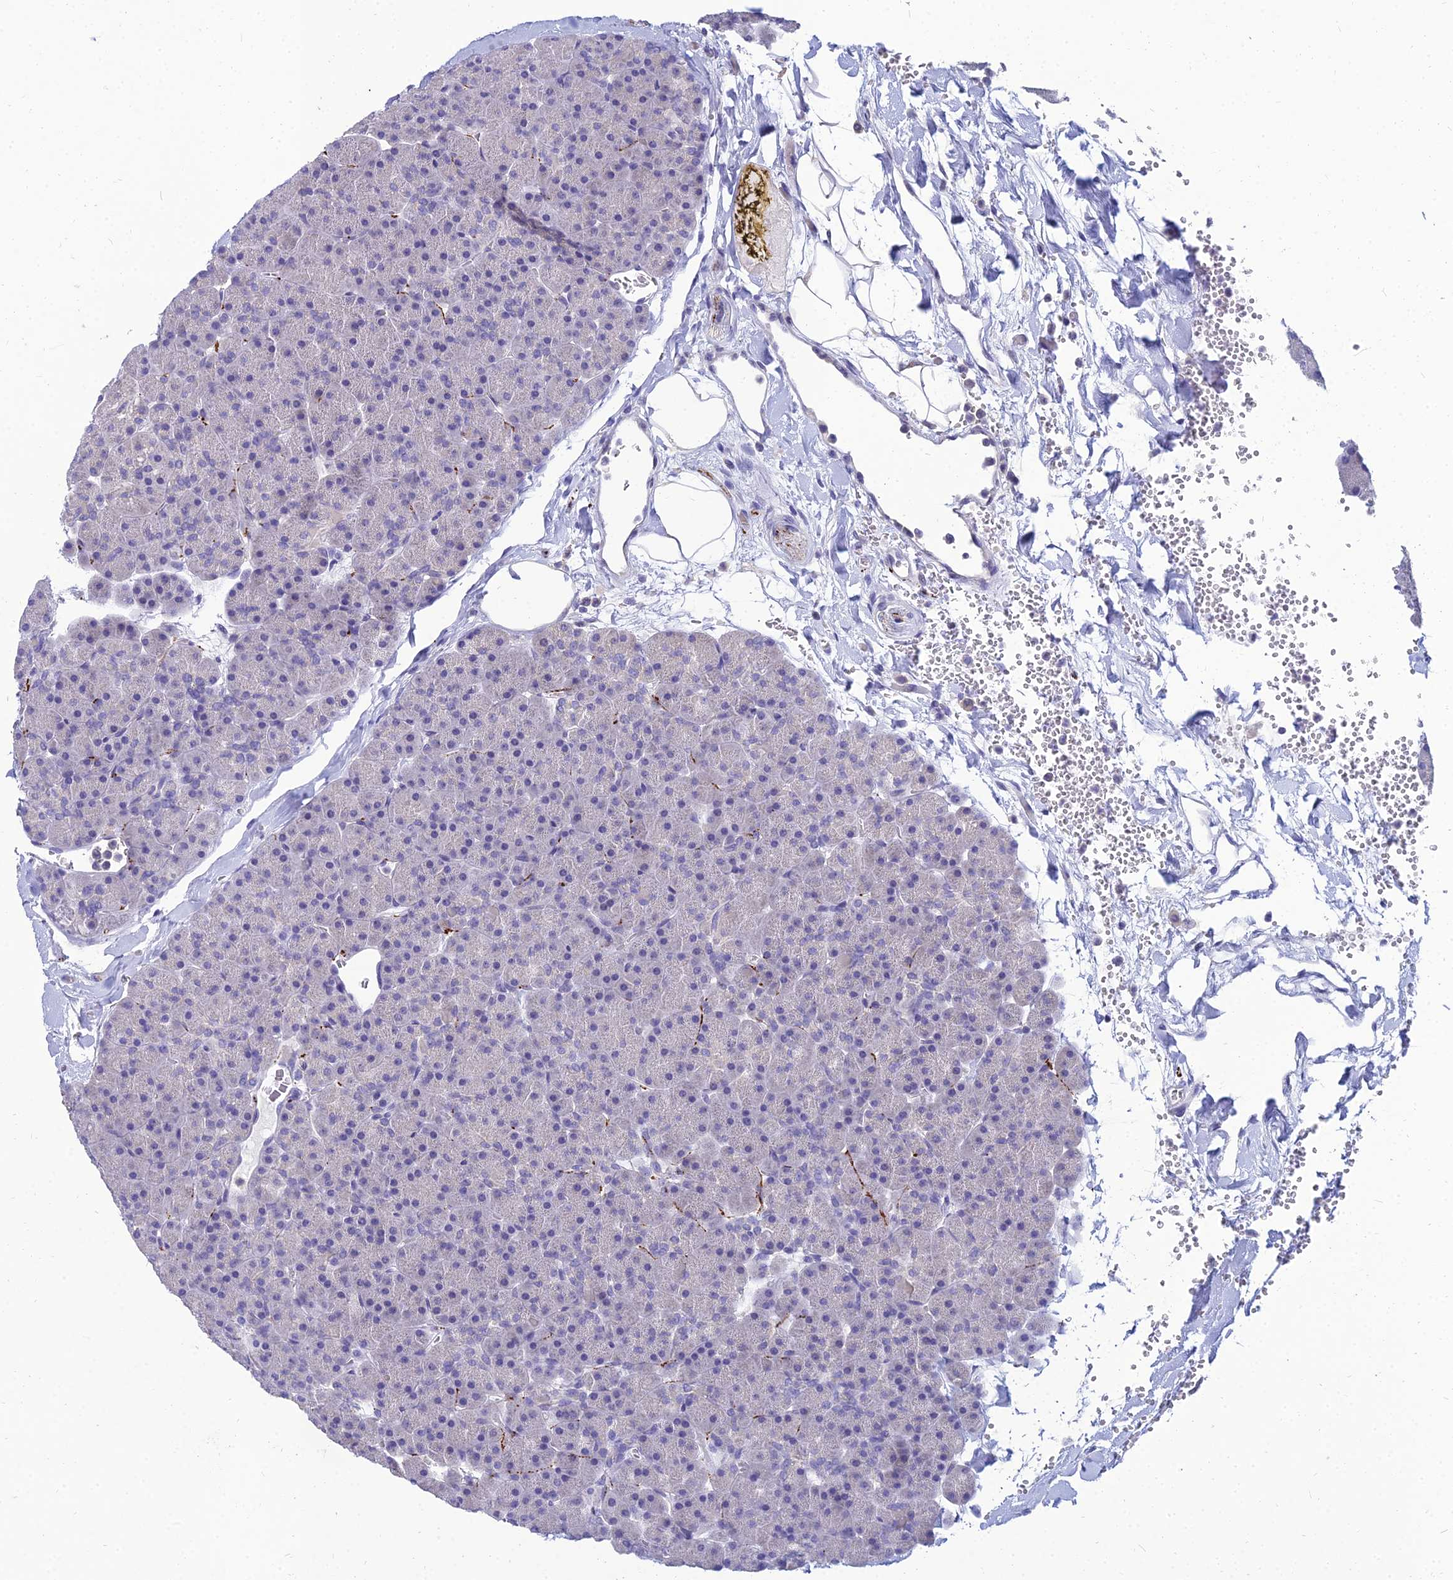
{"staining": {"intensity": "negative", "quantity": "none", "location": "none"}, "tissue": "pancreas", "cell_type": "Exocrine glandular cells", "image_type": "normal", "snomed": [{"axis": "morphology", "description": "Normal tissue, NOS"}, {"axis": "topography", "description": "Pancreas"}], "caption": "An image of pancreas stained for a protein shows no brown staining in exocrine glandular cells.", "gene": "NPY", "patient": {"sex": "male", "age": 36}}